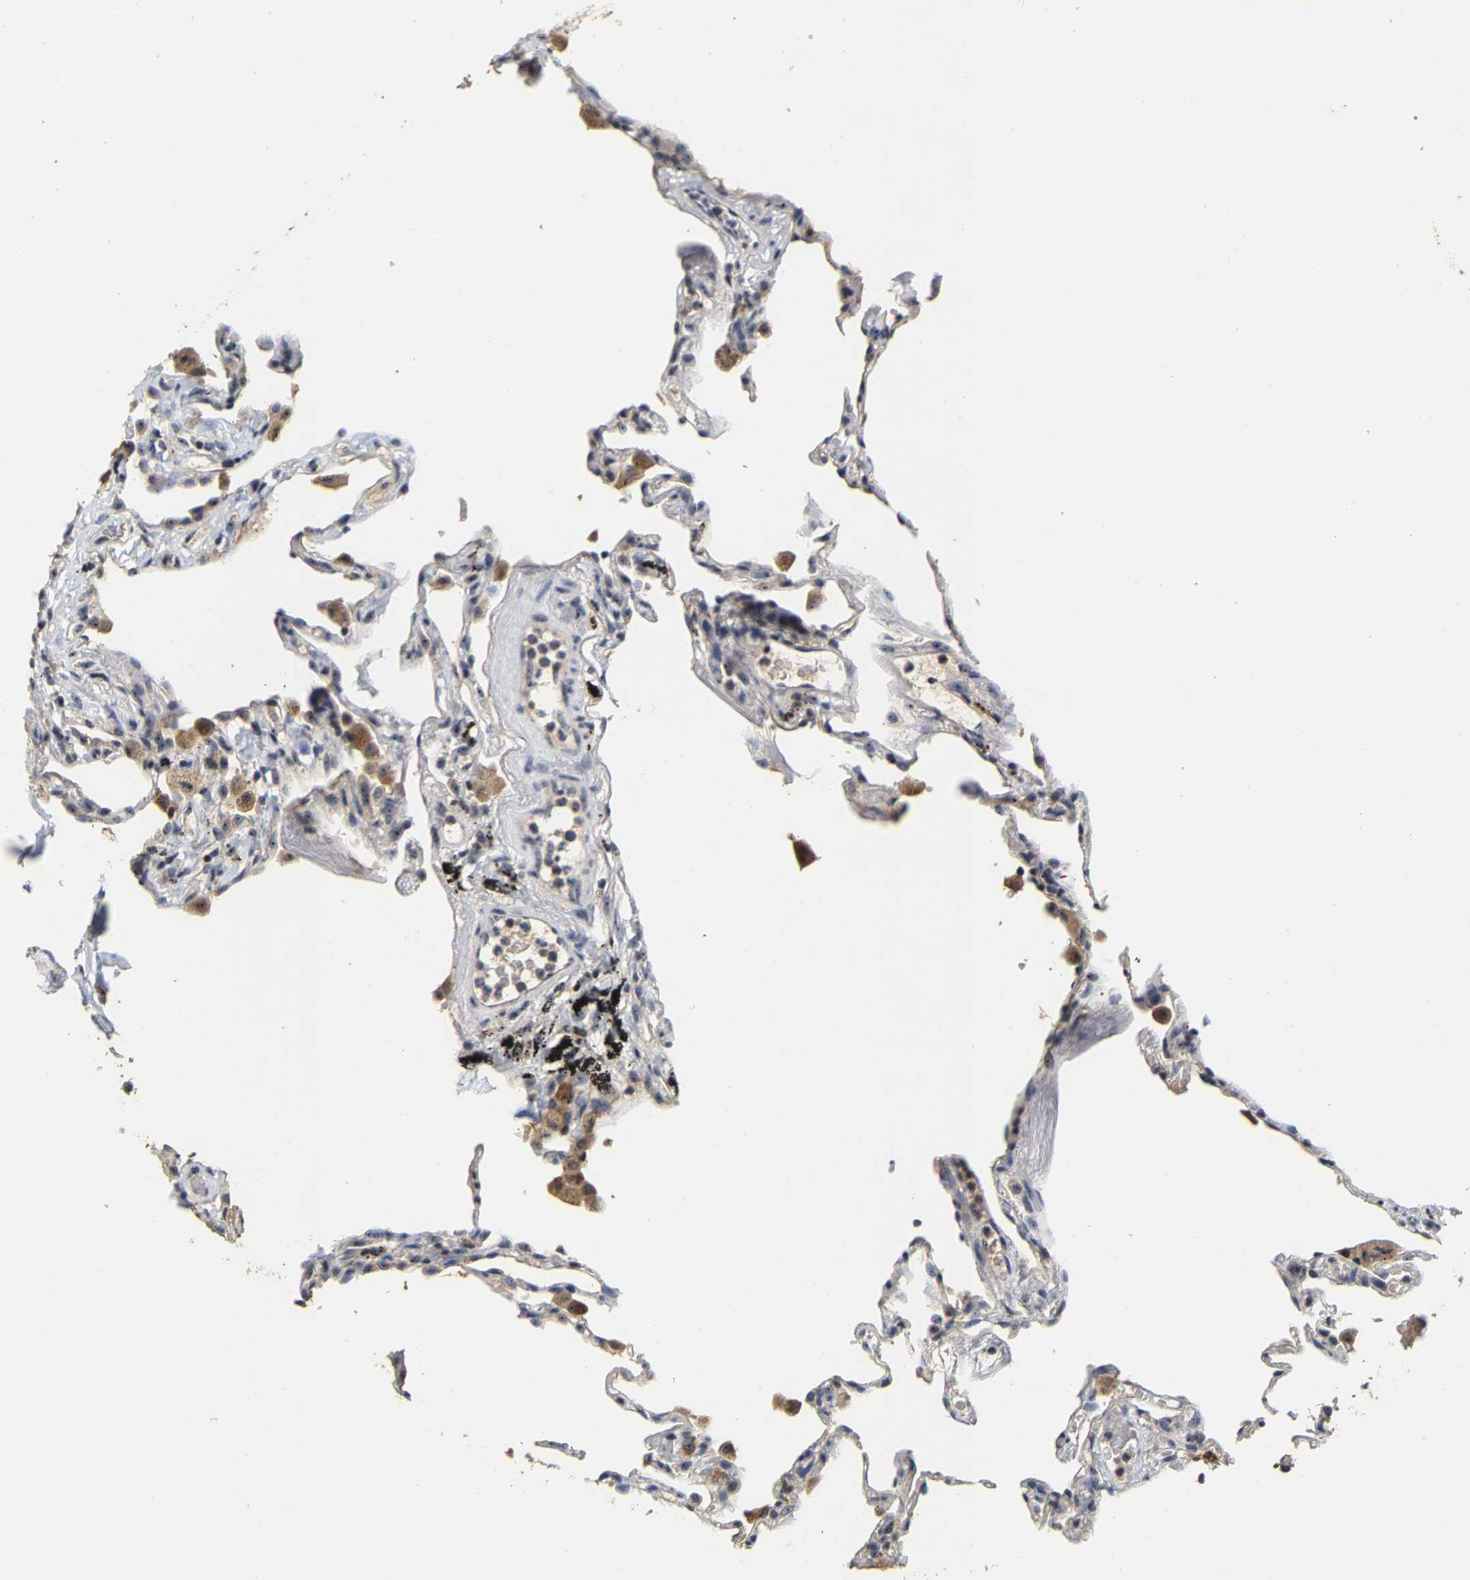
{"staining": {"intensity": "moderate", "quantity": "<25%", "location": "cytoplasmic/membranous"}, "tissue": "lung", "cell_type": "Alveolar cells", "image_type": "normal", "snomed": [{"axis": "morphology", "description": "Normal tissue, NOS"}, {"axis": "topography", "description": "Lung"}], "caption": "The image reveals immunohistochemical staining of unremarkable lung. There is moderate cytoplasmic/membranous staining is present in about <25% of alveolar cells. (IHC, brightfield microscopy, high magnification).", "gene": "NOP58", "patient": {"sex": "male", "age": 59}}